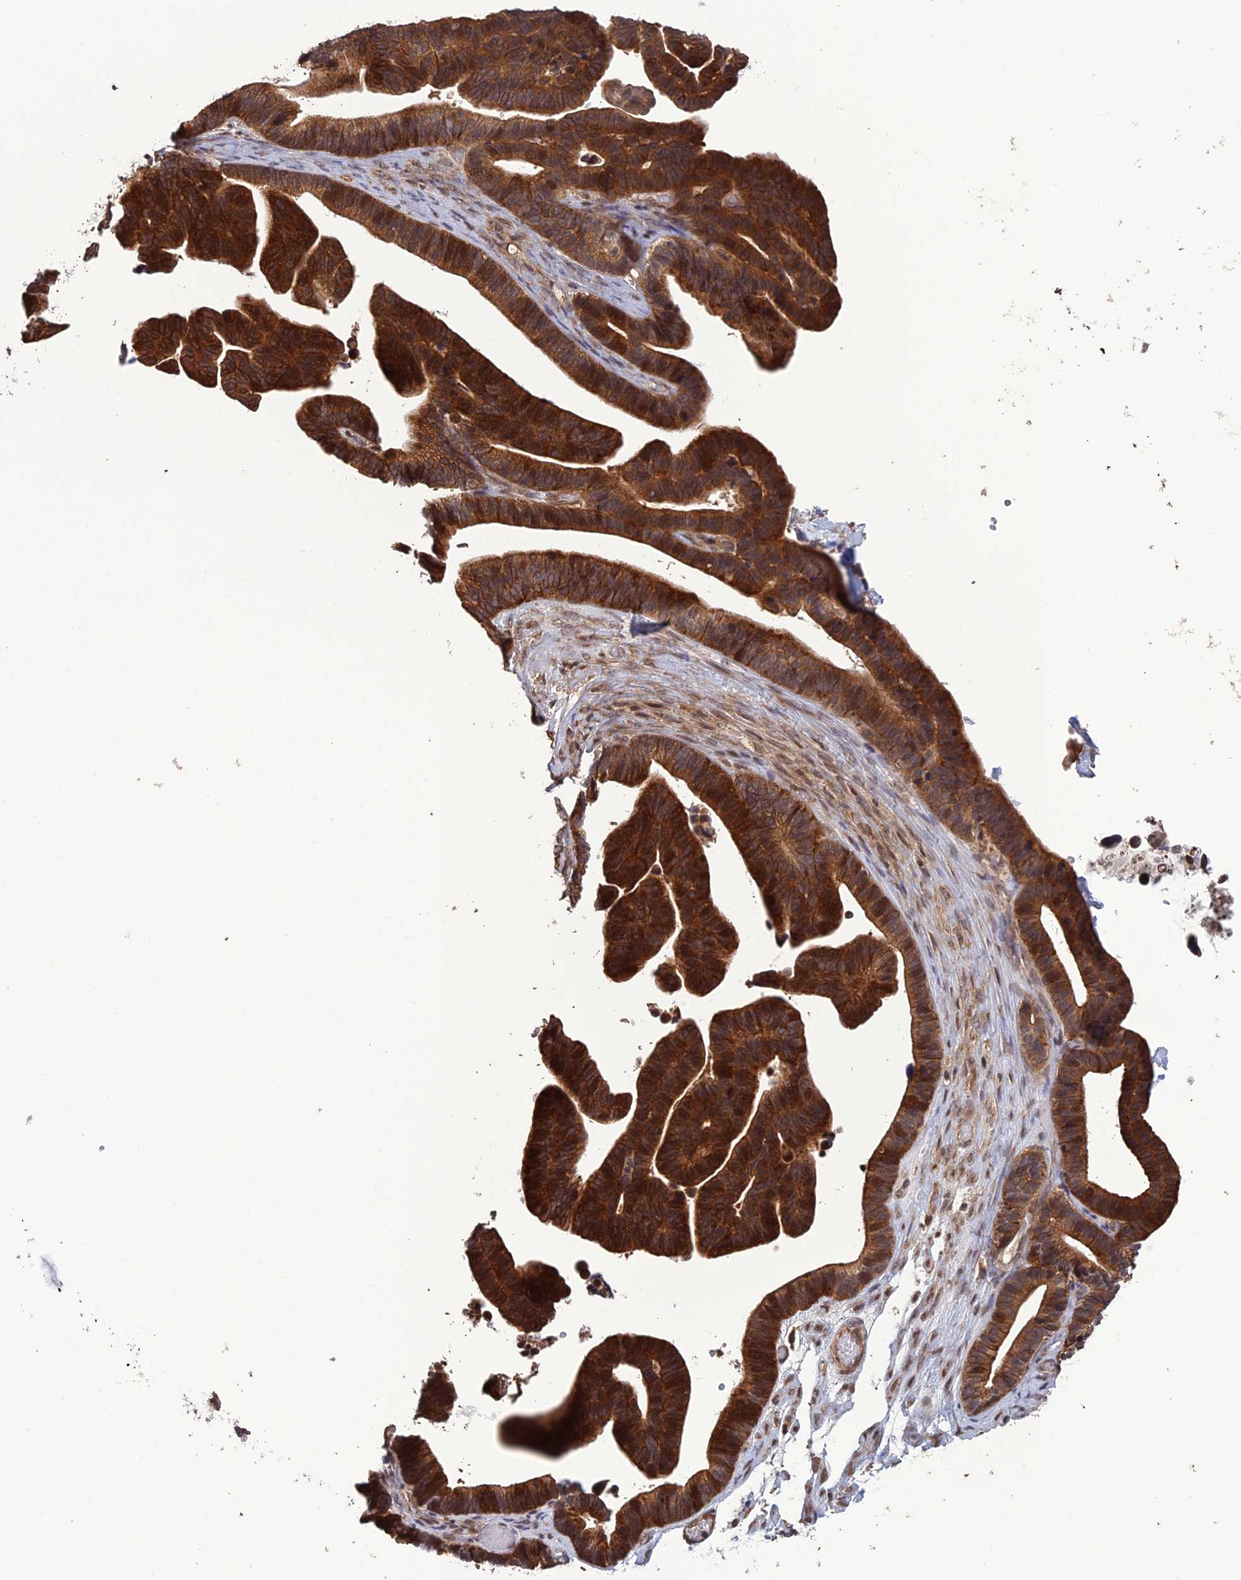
{"staining": {"intensity": "moderate", "quantity": ">75%", "location": "cytoplasmic/membranous"}, "tissue": "ovarian cancer", "cell_type": "Tumor cells", "image_type": "cancer", "snomed": [{"axis": "morphology", "description": "Cystadenocarcinoma, serous, NOS"}, {"axis": "topography", "description": "Ovary"}], "caption": "Protein expression analysis of serous cystadenocarcinoma (ovarian) exhibits moderate cytoplasmic/membranous staining in about >75% of tumor cells.", "gene": "LIN37", "patient": {"sex": "female", "age": 56}}